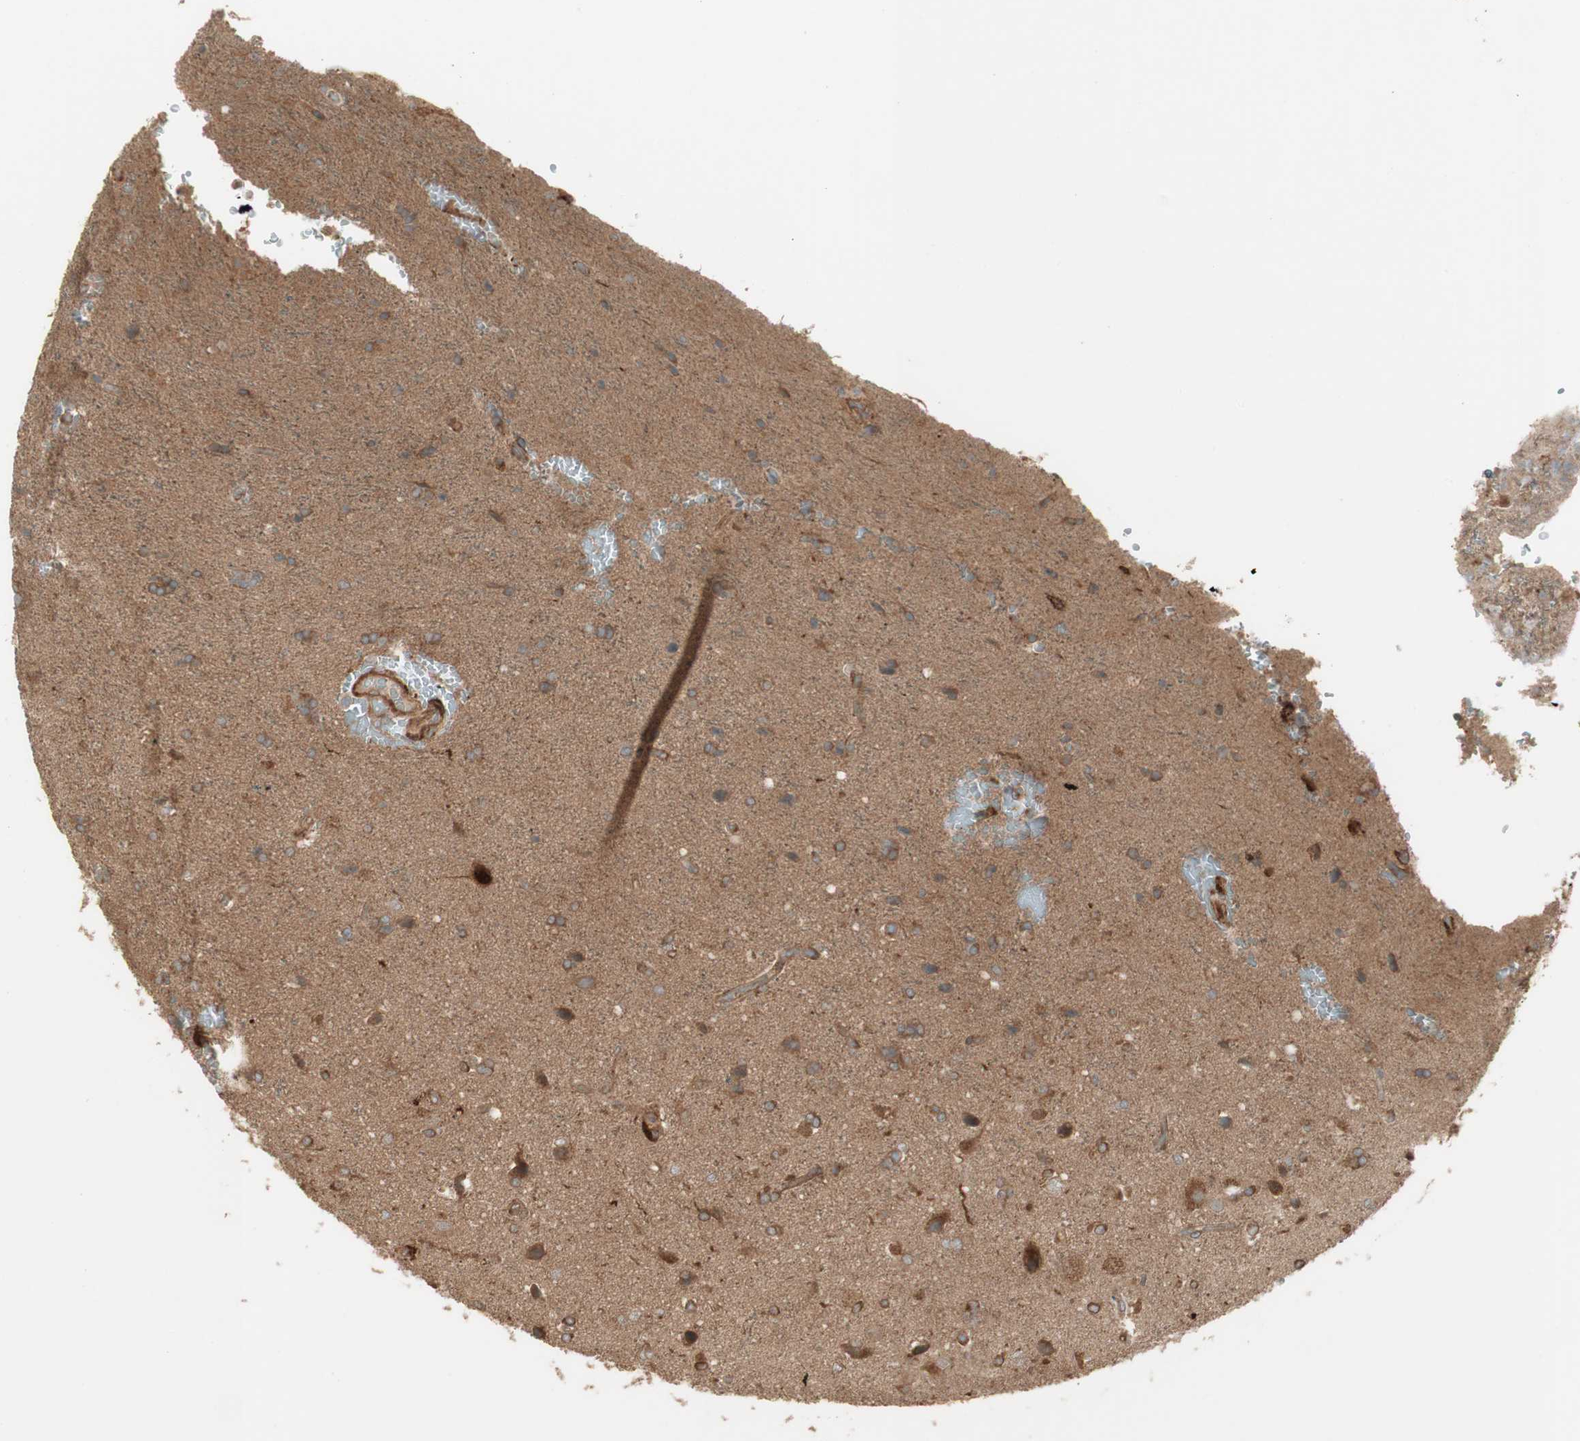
{"staining": {"intensity": "strong", "quantity": ">75%", "location": "cytoplasmic/membranous"}, "tissue": "glioma", "cell_type": "Tumor cells", "image_type": "cancer", "snomed": [{"axis": "morphology", "description": "Glioma, malignant, High grade"}, {"axis": "topography", "description": "Brain"}], "caption": "Glioma stained for a protein shows strong cytoplasmic/membranous positivity in tumor cells.", "gene": "PRKG1", "patient": {"sex": "male", "age": 71}}